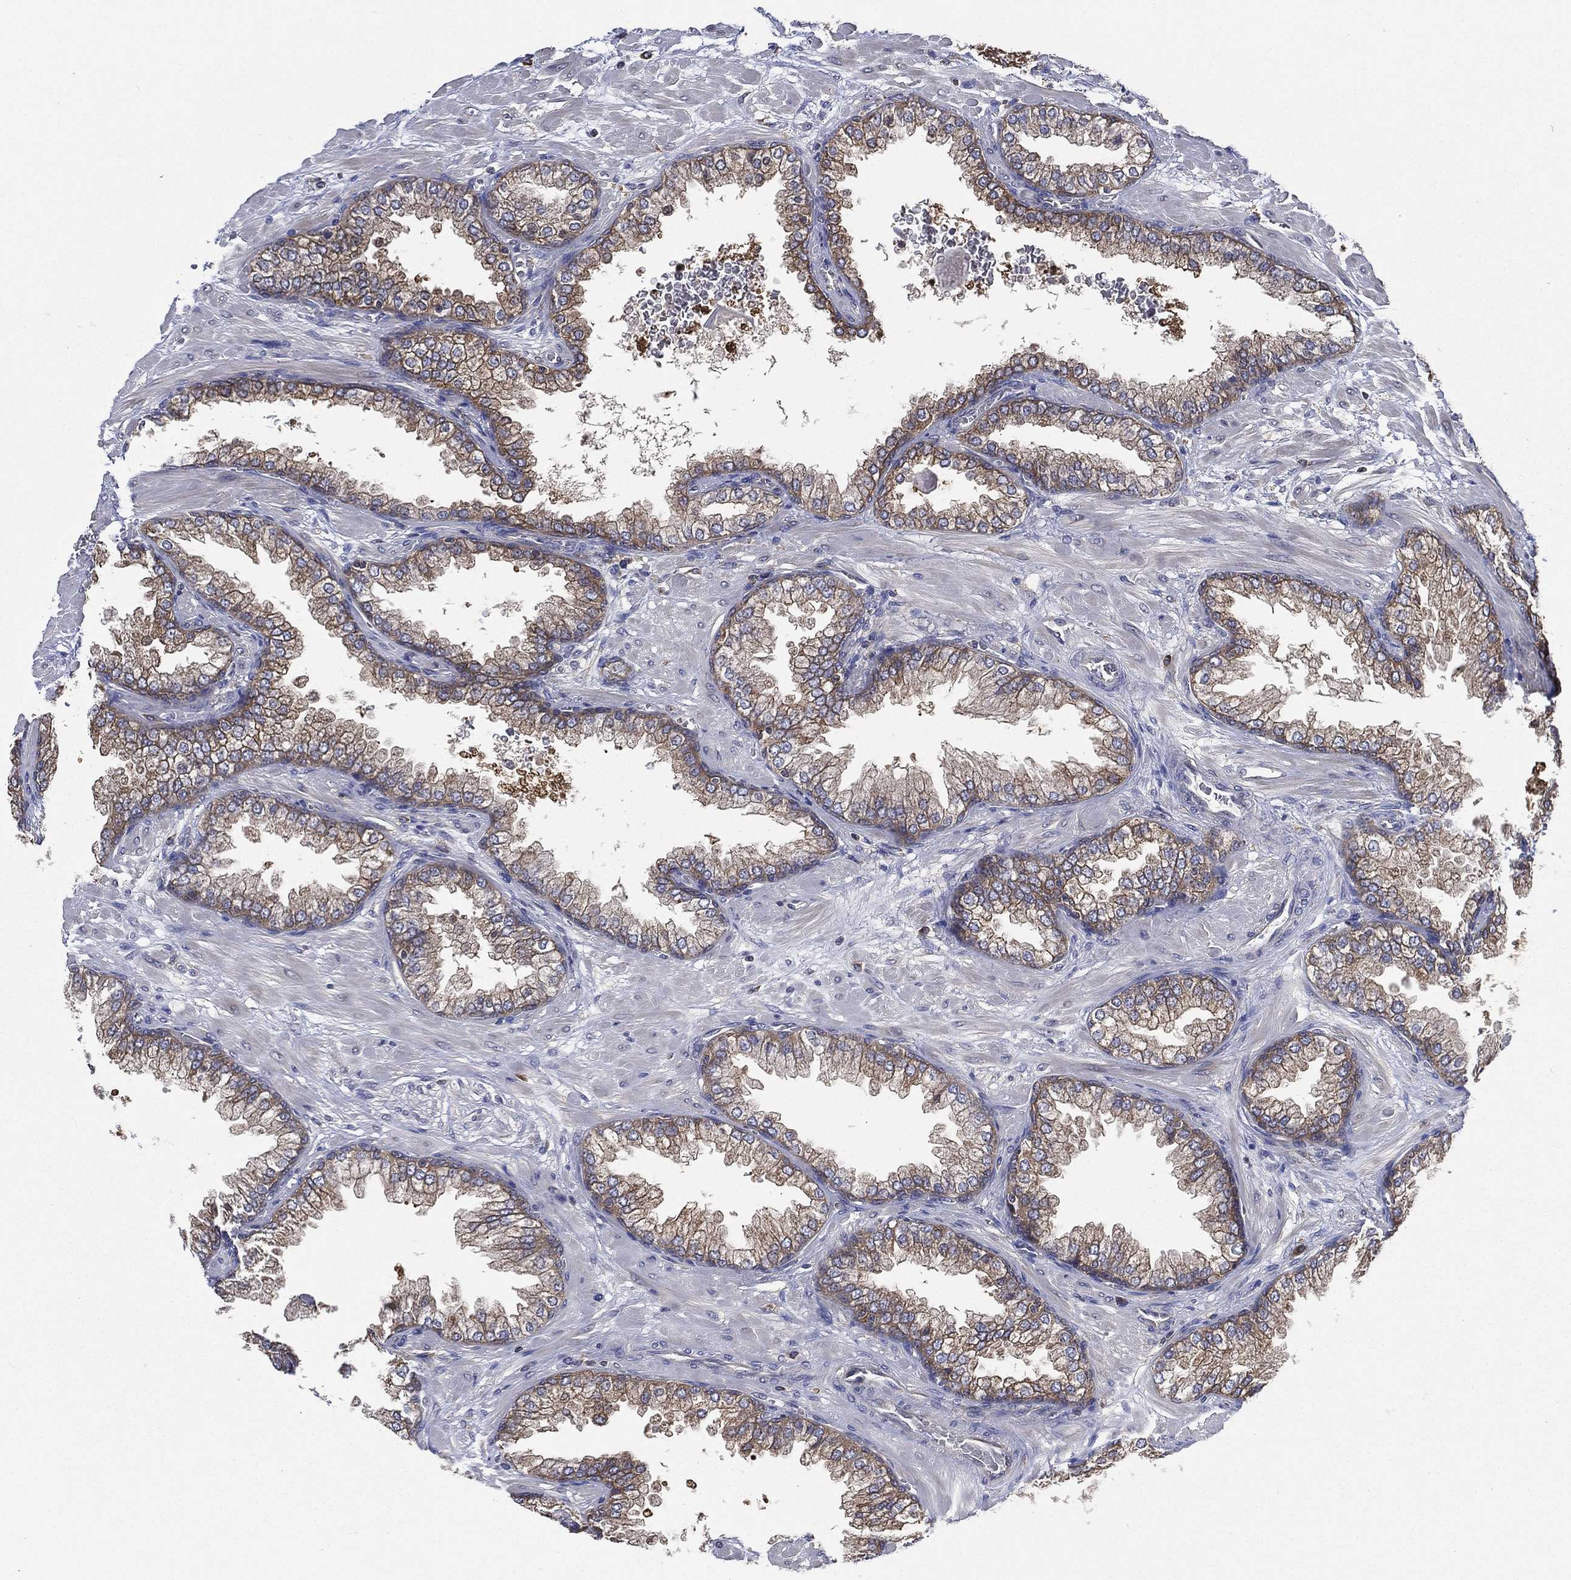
{"staining": {"intensity": "moderate", "quantity": ">75%", "location": "cytoplasmic/membranous"}, "tissue": "prostate cancer", "cell_type": "Tumor cells", "image_type": "cancer", "snomed": [{"axis": "morphology", "description": "Adenocarcinoma, Low grade"}, {"axis": "topography", "description": "Prostate"}], "caption": "This histopathology image shows prostate low-grade adenocarcinoma stained with immunohistochemistry to label a protein in brown. The cytoplasmic/membranous of tumor cells show moderate positivity for the protein. Nuclei are counter-stained blue.", "gene": "SMPD3", "patient": {"sex": "male", "age": 57}}